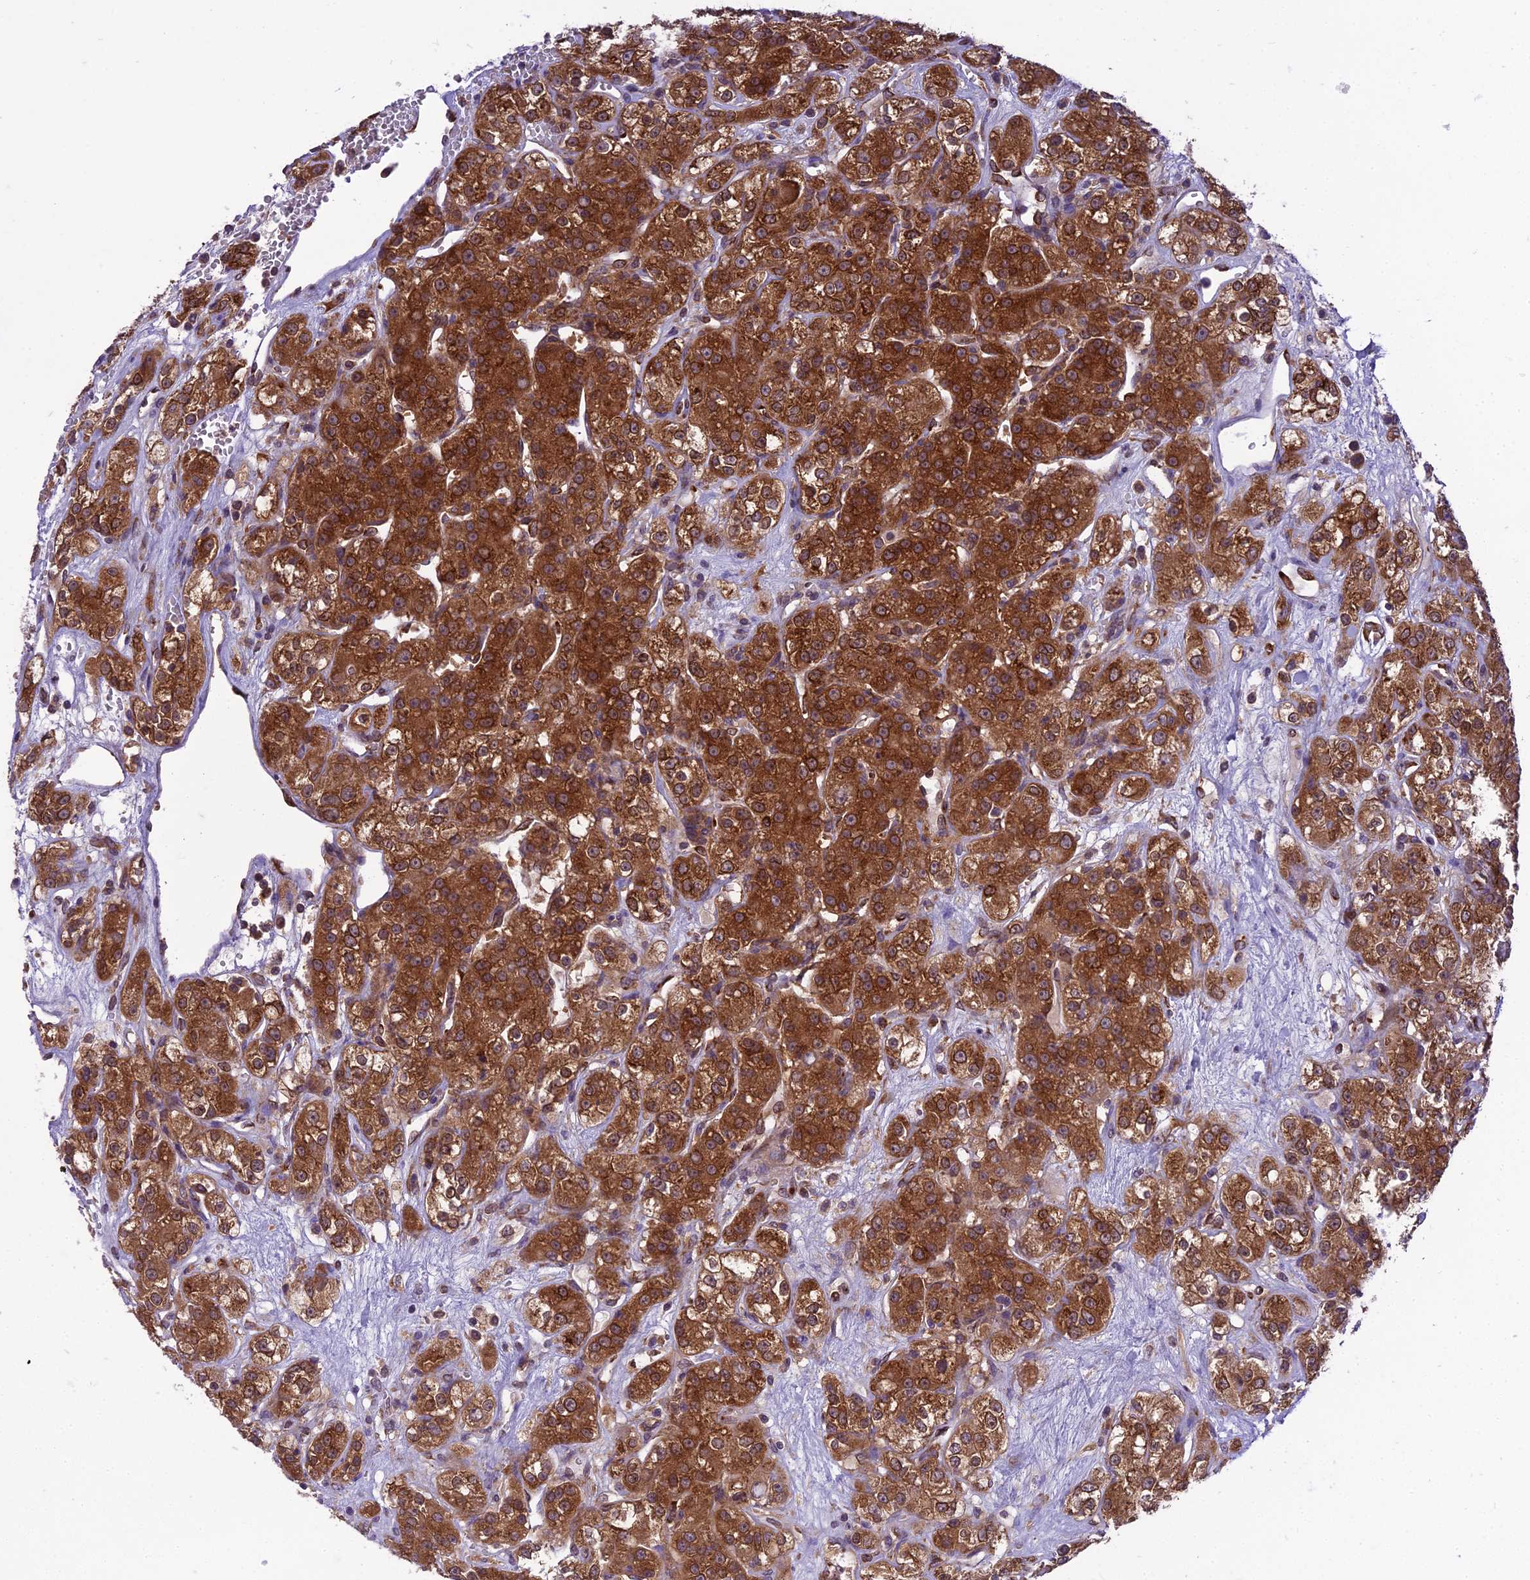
{"staining": {"intensity": "strong", "quantity": ">75%", "location": "cytoplasmic/membranous"}, "tissue": "renal cancer", "cell_type": "Tumor cells", "image_type": "cancer", "snomed": [{"axis": "morphology", "description": "Normal tissue, NOS"}, {"axis": "morphology", "description": "Adenocarcinoma, NOS"}, {"axis": "topography", "description": "Kidney"}], "caption": "Immunohistochemical staining of renal adenocarcinoma demonstrates strong cytoplasmic/membranous protein expression in approximately >75% of tumor cells.", "gene": "DHCR7", "patient": {"sex": "male", "age": 61}}